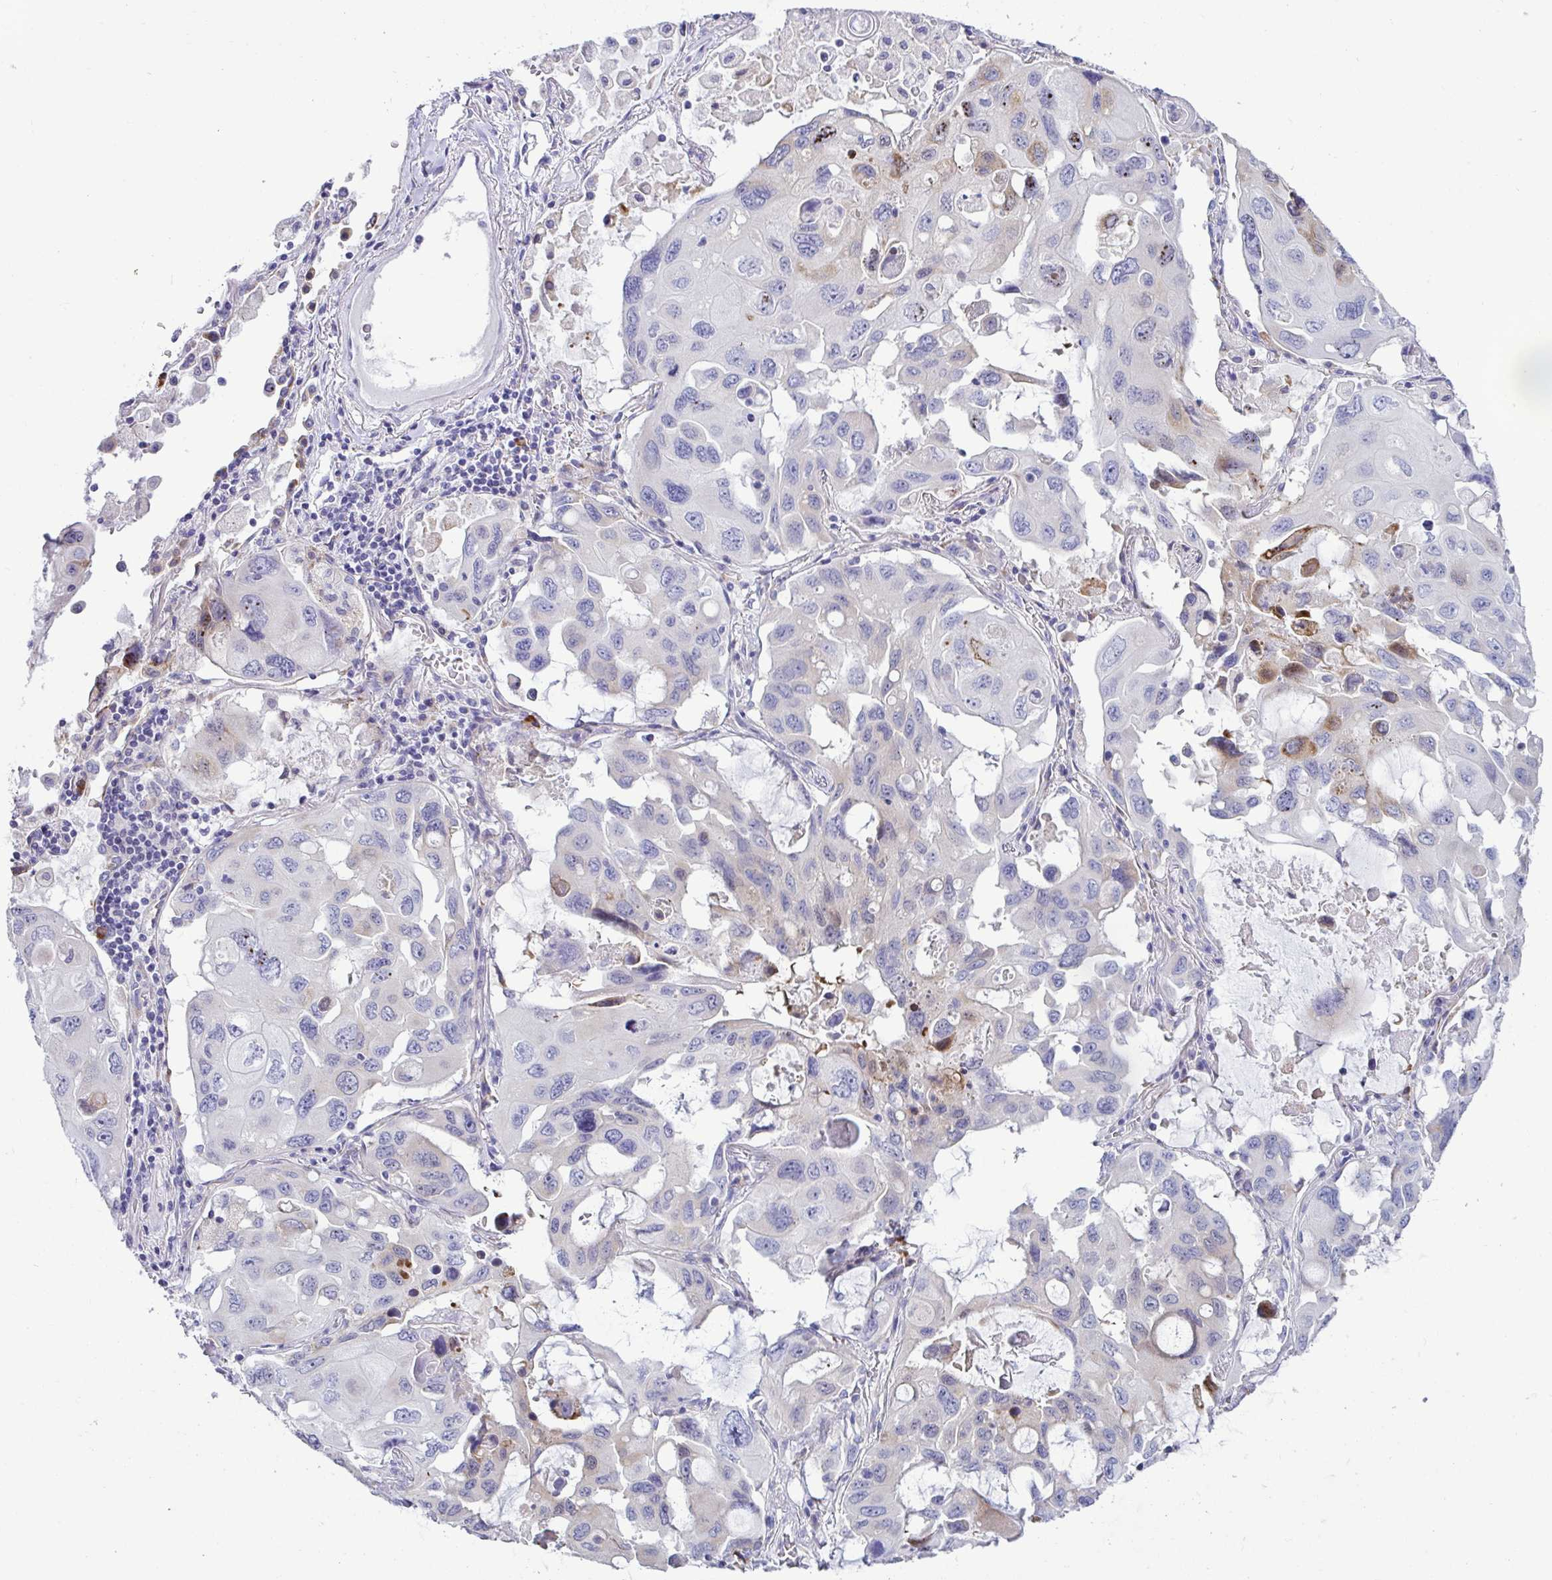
{"staining": {"intensity": "weak", "quantity": "<25%", "location": "cytoplasmic/membranous"}, "tissue": "lung cancer", "cell_type": "Tumor cells", "image_type": "cancer", "snomed": [{"axis": "morphology", "description": "Squamous cell carcinoma, NOS"}, {"axis": "topography", "description": "Lung"}], "caption": "Lung squamous cell carcinoma was stained to show a protein in brown. There is no significant positivity in tumor cells.", "gene": "TFPI2", "patient": {"sex": "female", "age": 73}}